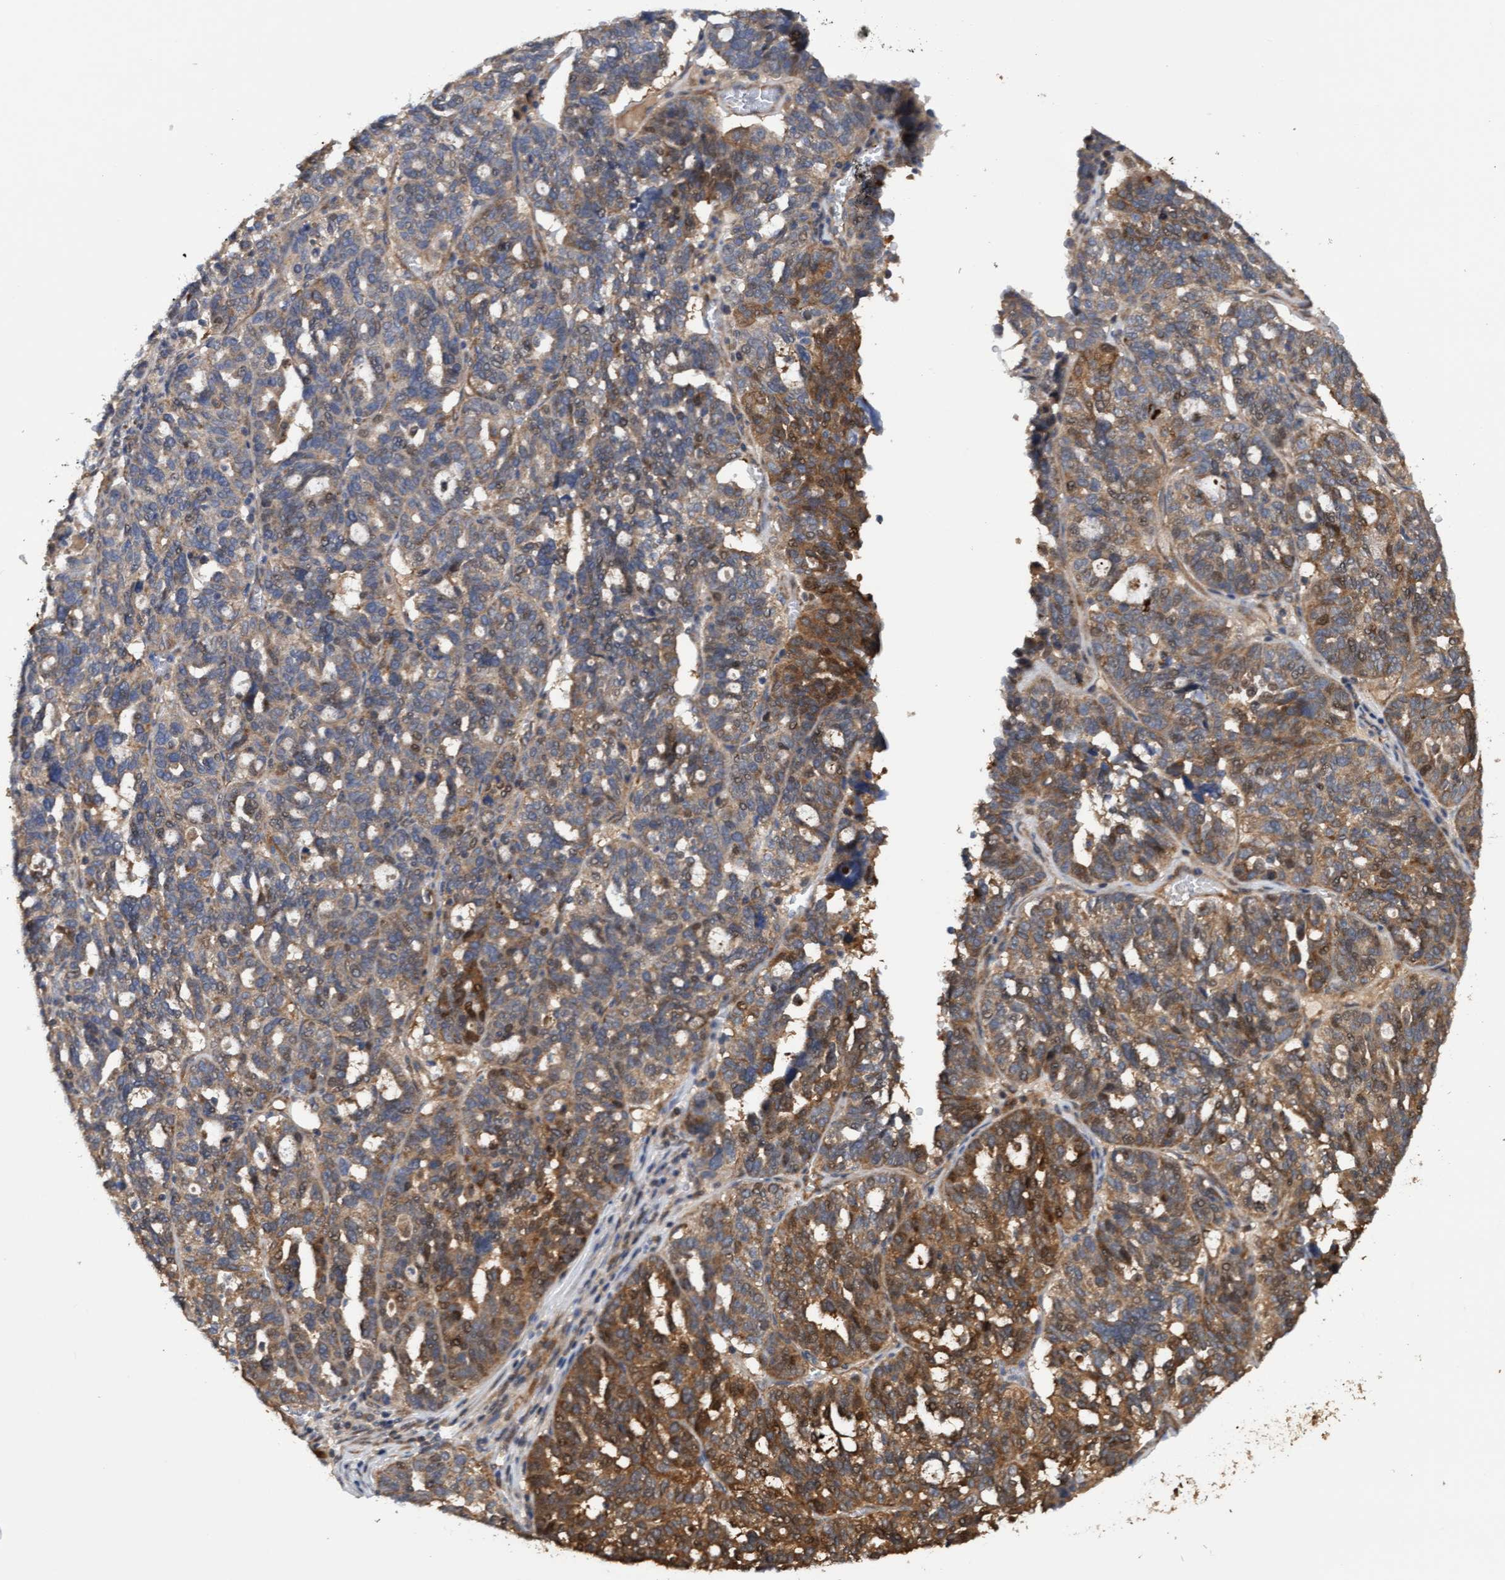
{"staining": {"intensity": "moderate", "quantity": ">75%", "location": "cytoplasmic/membranous"}, "tissue": "ovarian cancer", "cell_type": "Tumor cells", "image_type": "cancer", "snomed": [{"axis": "morphology", "description": "Cystadenocarcinoma, serous, NOS"}, {"axis": "topography", "description": "Ovary"}], "caption": "Immunohistochemical staining of ovarian cancer shows medium levels of moderate cytoplasmic/membranous staining in approximately >75% of tumor cells. (DAB IHC, brown staining for protein, blue staining for nuclei).", "gene": "ITFG1", "patient": {"sex": "female", "age": 59}}